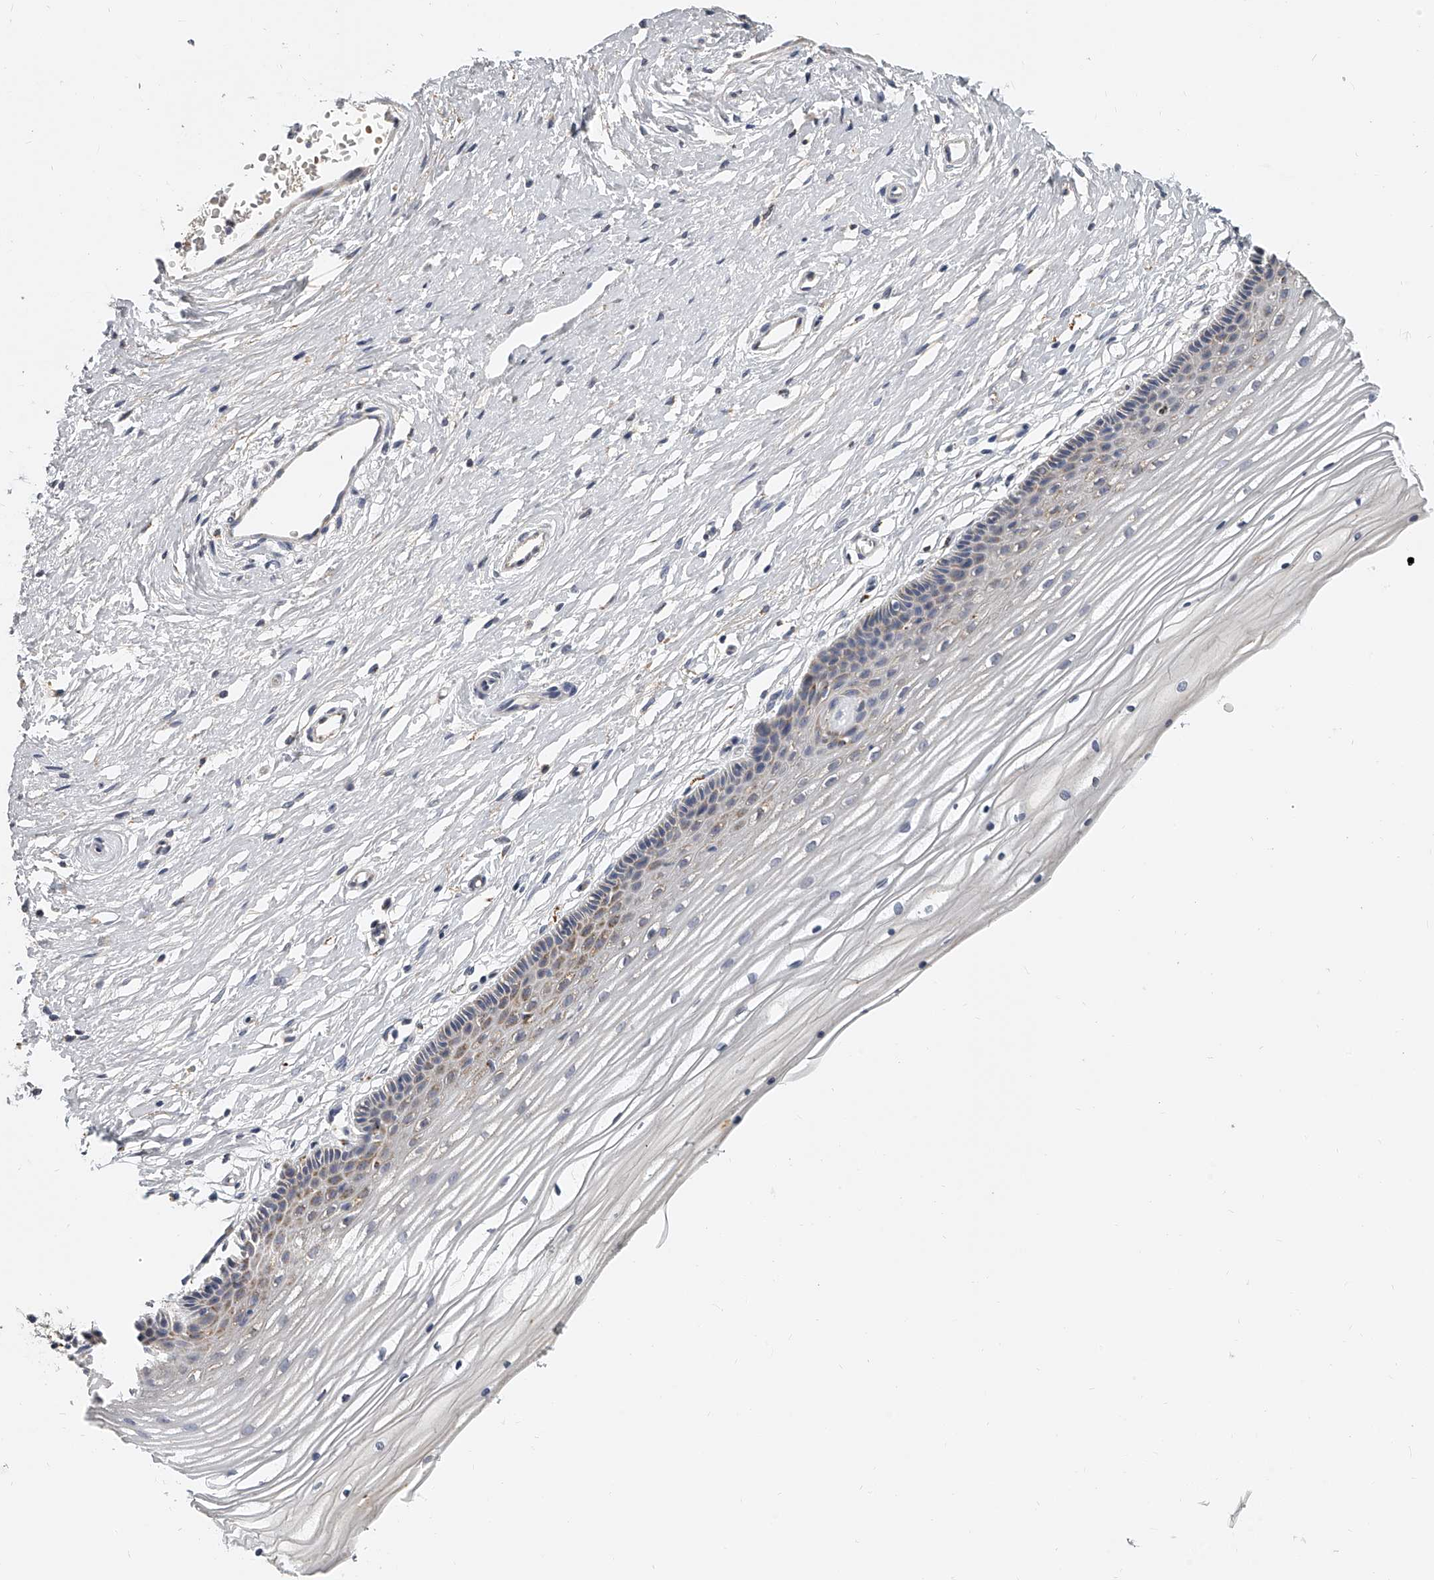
{"staining": {"intensity": "moderate", "quantity": "<25%", "location": "cytoplasmic/membranous"}, "tissue": "vagina", "cell_type": "Squamous epithelial cells", "image_type": "normal", "snomed": [{"axis": "morphology", "description": "Normal tissue, NOS"}, {"axis": "topography", "description": "Vagina"}, {"axis": "topography", "description": "Cervix"}], "caption": "Vagina stained for a protein exhibits moderate cytoplasmic/membranous positivity in squamous epithelial cells. (Stains: DAB (3,3'-diaminobenzidine) in brown, nuclei in blue, Microscopy: brightfield microscopy at high magnification).", "gene": "KLHL7", "patient": {"sex": "female", "age": 40}}